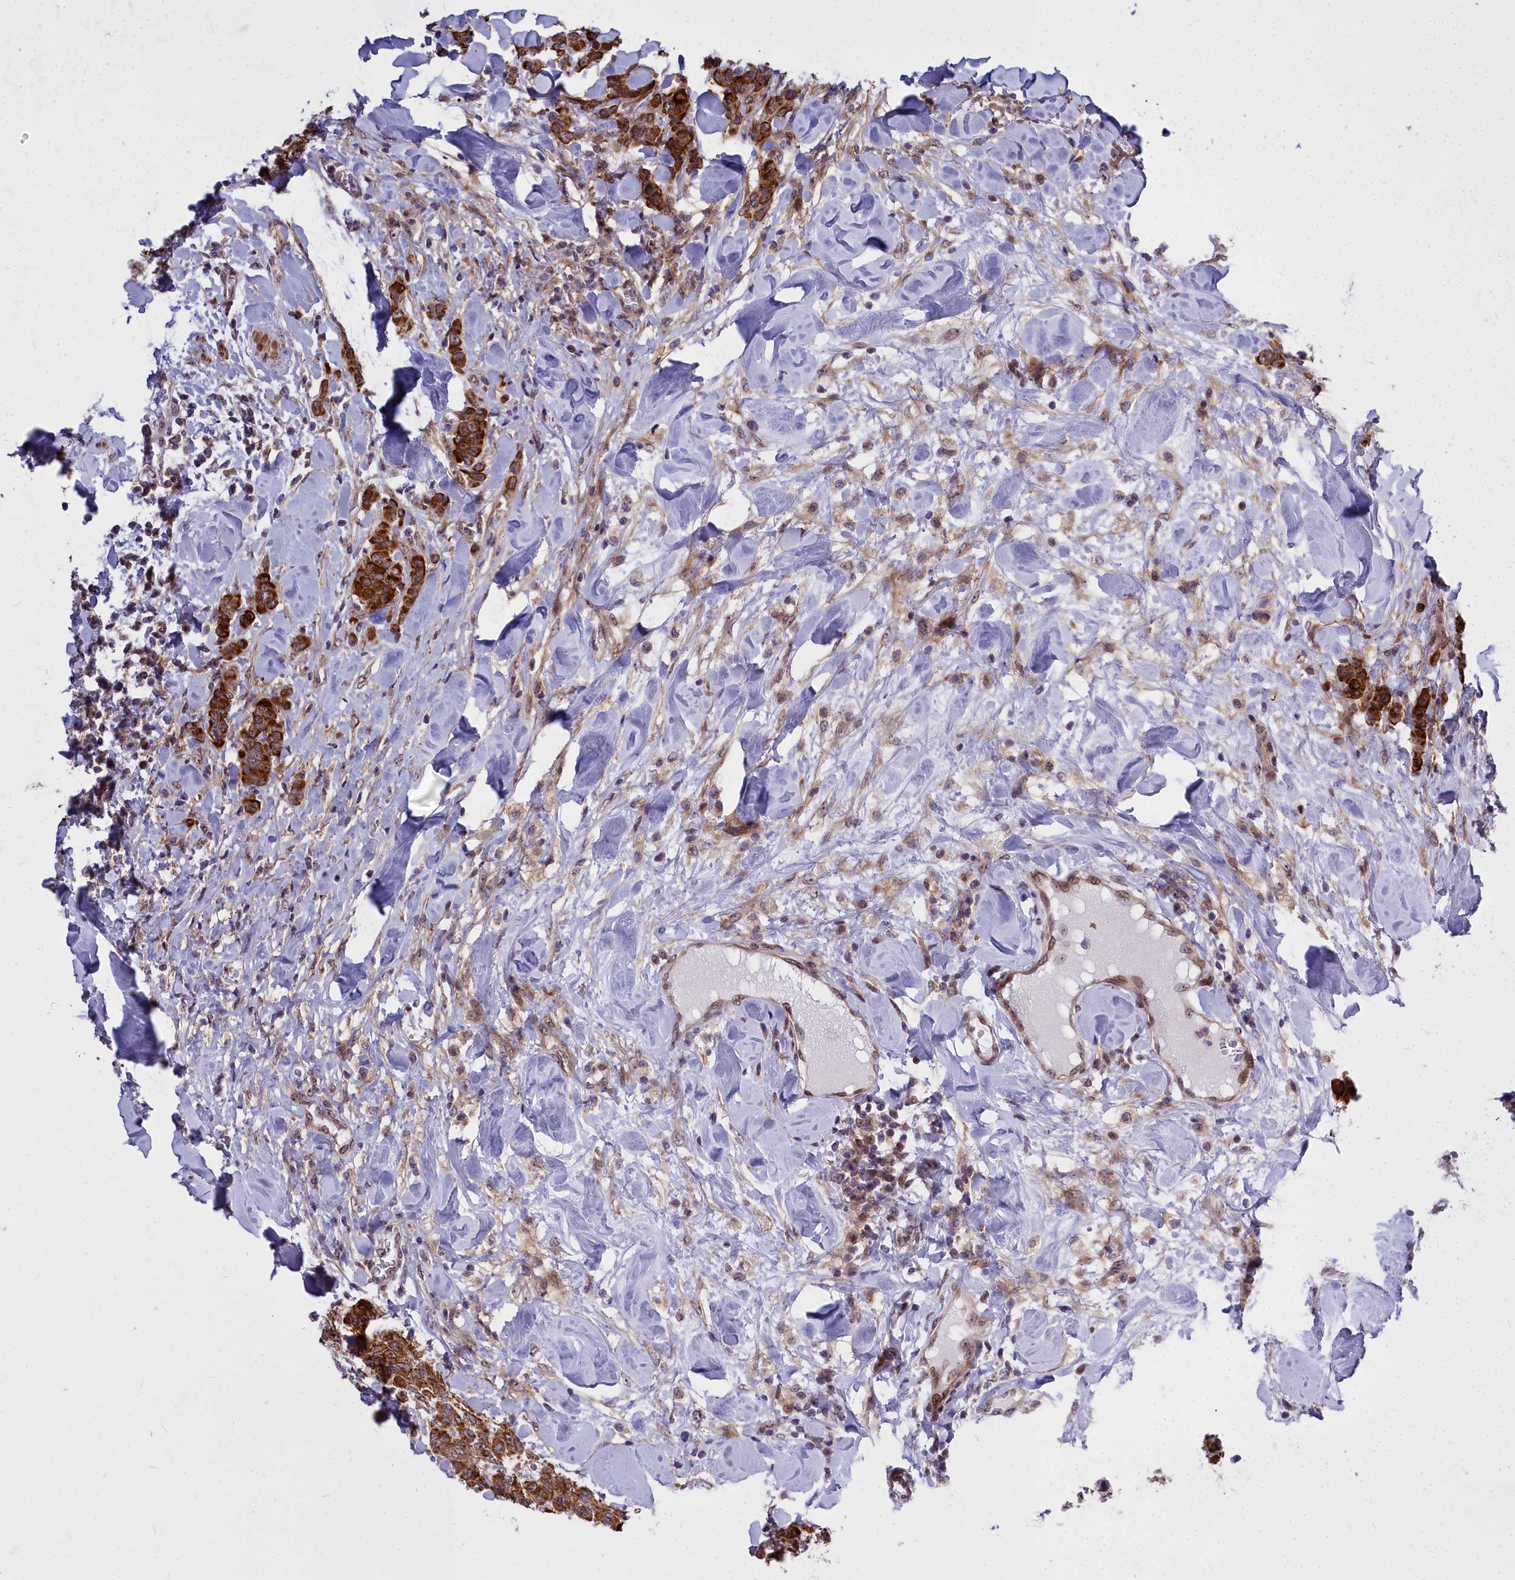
{"staining": {"intensity": "strong", "quantity": ">75%", "location": "cytoplasmic/membranous"}, "tissue": "breast cancer", "cell_type": "Tumor cells", "image_type": "cancer", "snomed": [{"axis": "morphology", "description": "Duct carcinoma"}, {"axis": "topography", "description": "Breast"}], "caption": "Human invasive ductal carcinoma (breast) stained with a protein marker exhibits strong staining in tumor cells.", "gene": "ABCB8", "patient": {"sex": "female", "age": 40}}